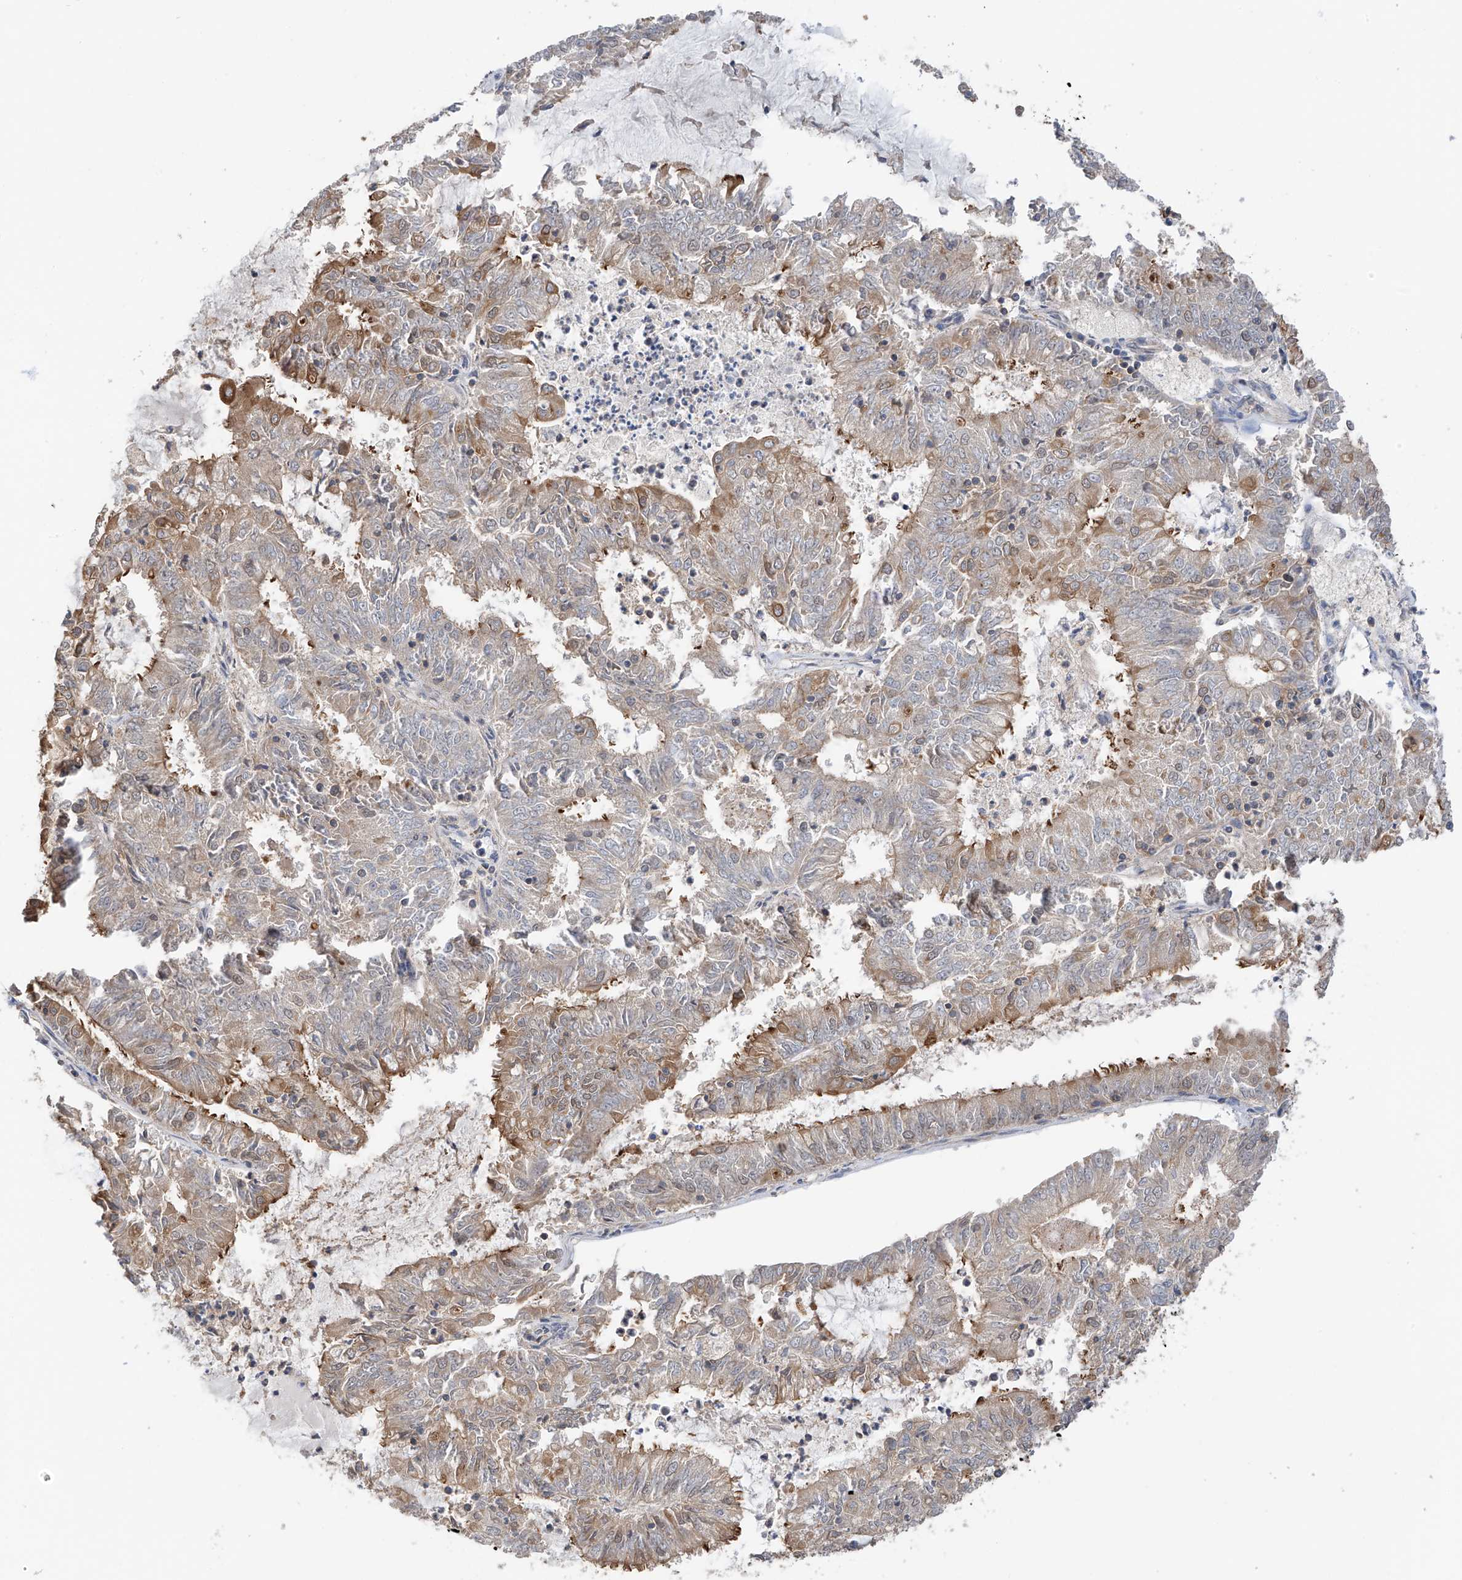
{"staining": {"intensity": "moderate", "quantity": "<25%", "location": "cytoplasmic/membranous"}, "tissue": "endometrial cancer", "cell_type": "Tumor cells", "image_type": "cancer", "snomed": [{"axis": "morphology", "description": "Adenocarcinoma, NOS"}, {"axis": "topography", "description": "Endometrium"}], "caption": "Immunohistochemical staining of human endometrial cancer (adenocarcinoma) shows low levels of moderate cytoplasmic/membranous protein positivity in about <25% of tumor cells.", "gene": "RPAIN", "patient": {"sex": "female", "age": 57}}